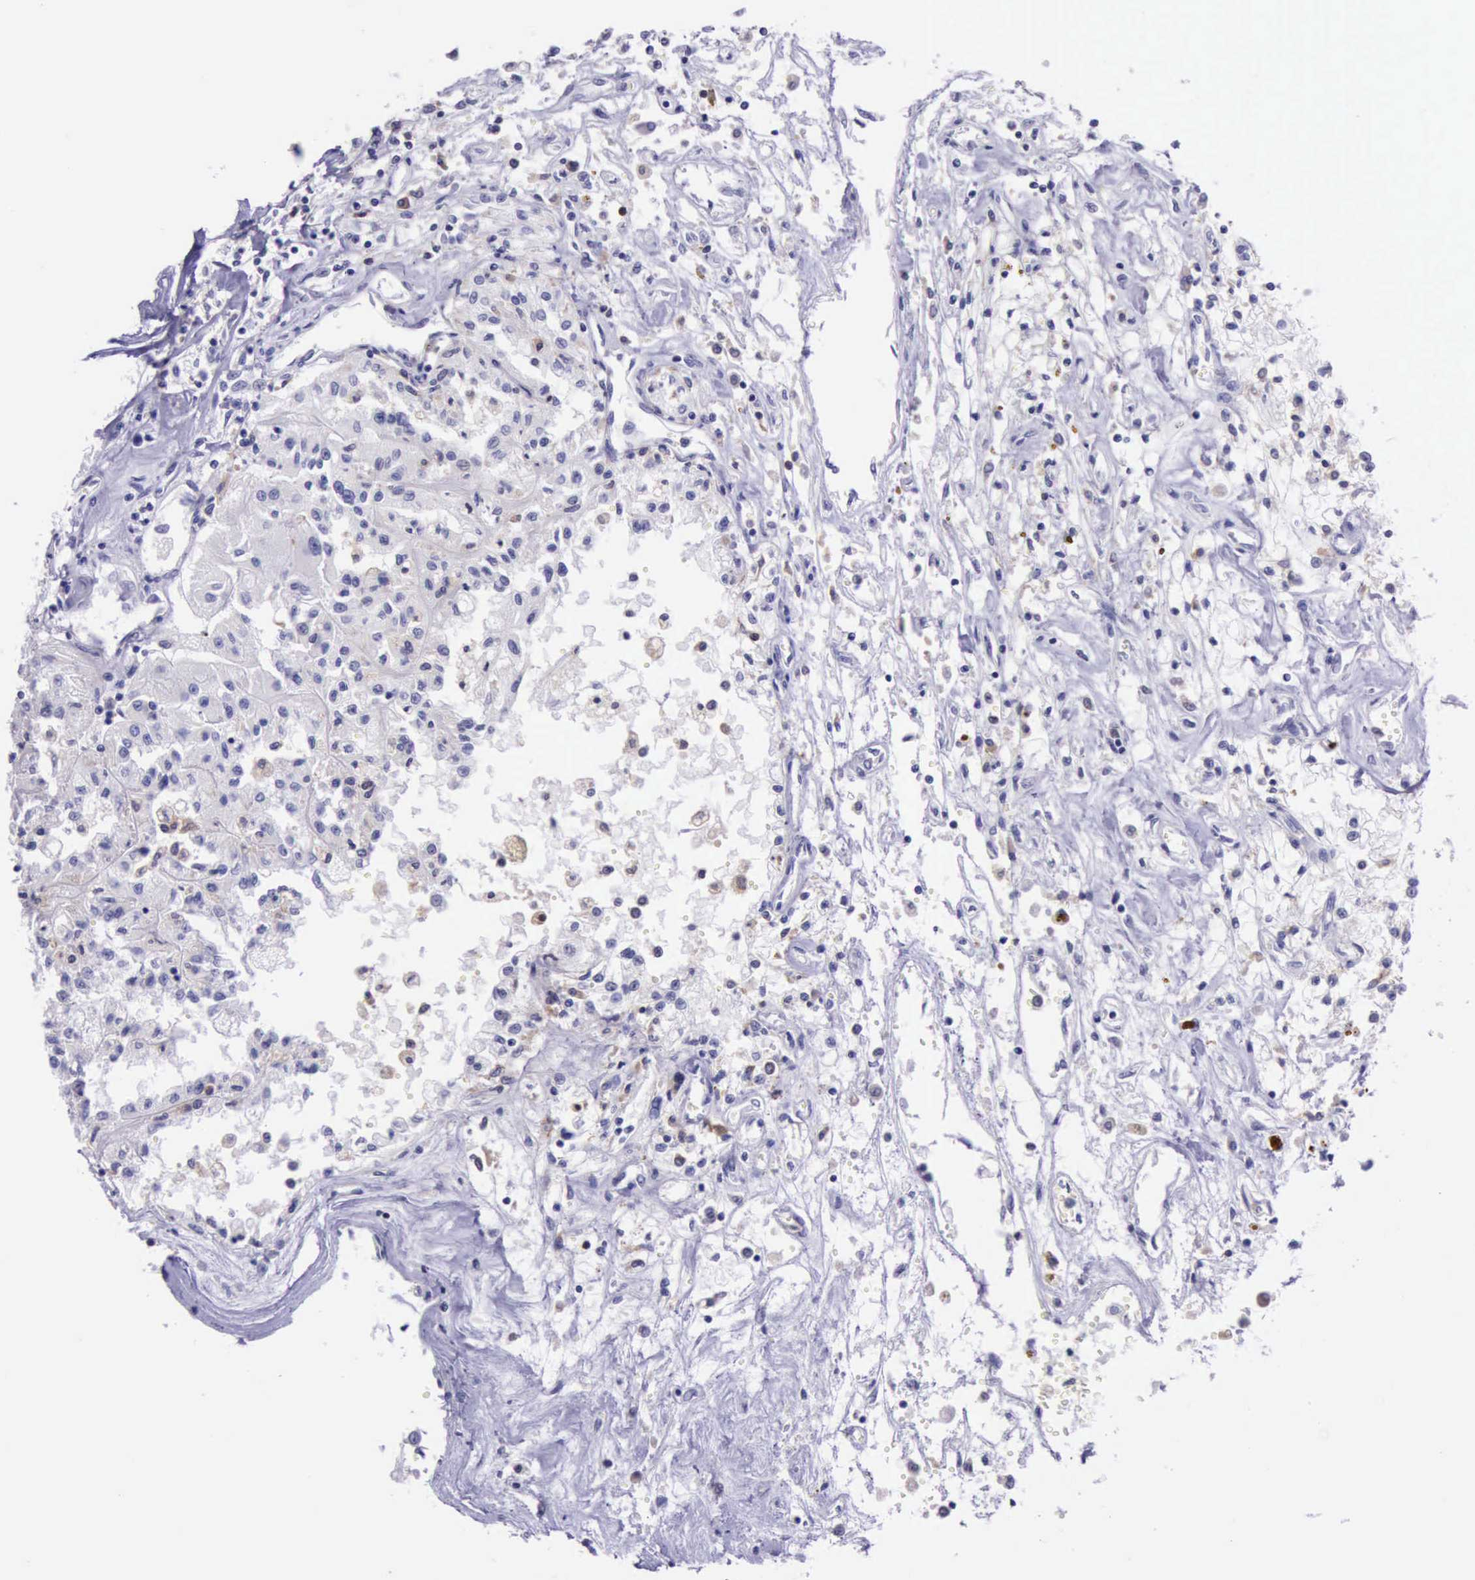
{"staining": {"intensity": "negative", "quantity": "none", "location": "none"}, "tissue": "renal cancer", "cell_type": "Tumor cells", "image_type": "cancer", "snomed": [{"axis": "morphology", "description": "Adenocarcinoma, NOS"}, {"axis": "topography", "description": "Kidney"}], "caption": "A high-resolution photomicrograph shows immunohistochemistry (IHC) staining of renal cancer, which demonstrates no significant staining in tumor cells.", "gene": "BTK", "patient": {"sex": "male", "age": 78}}